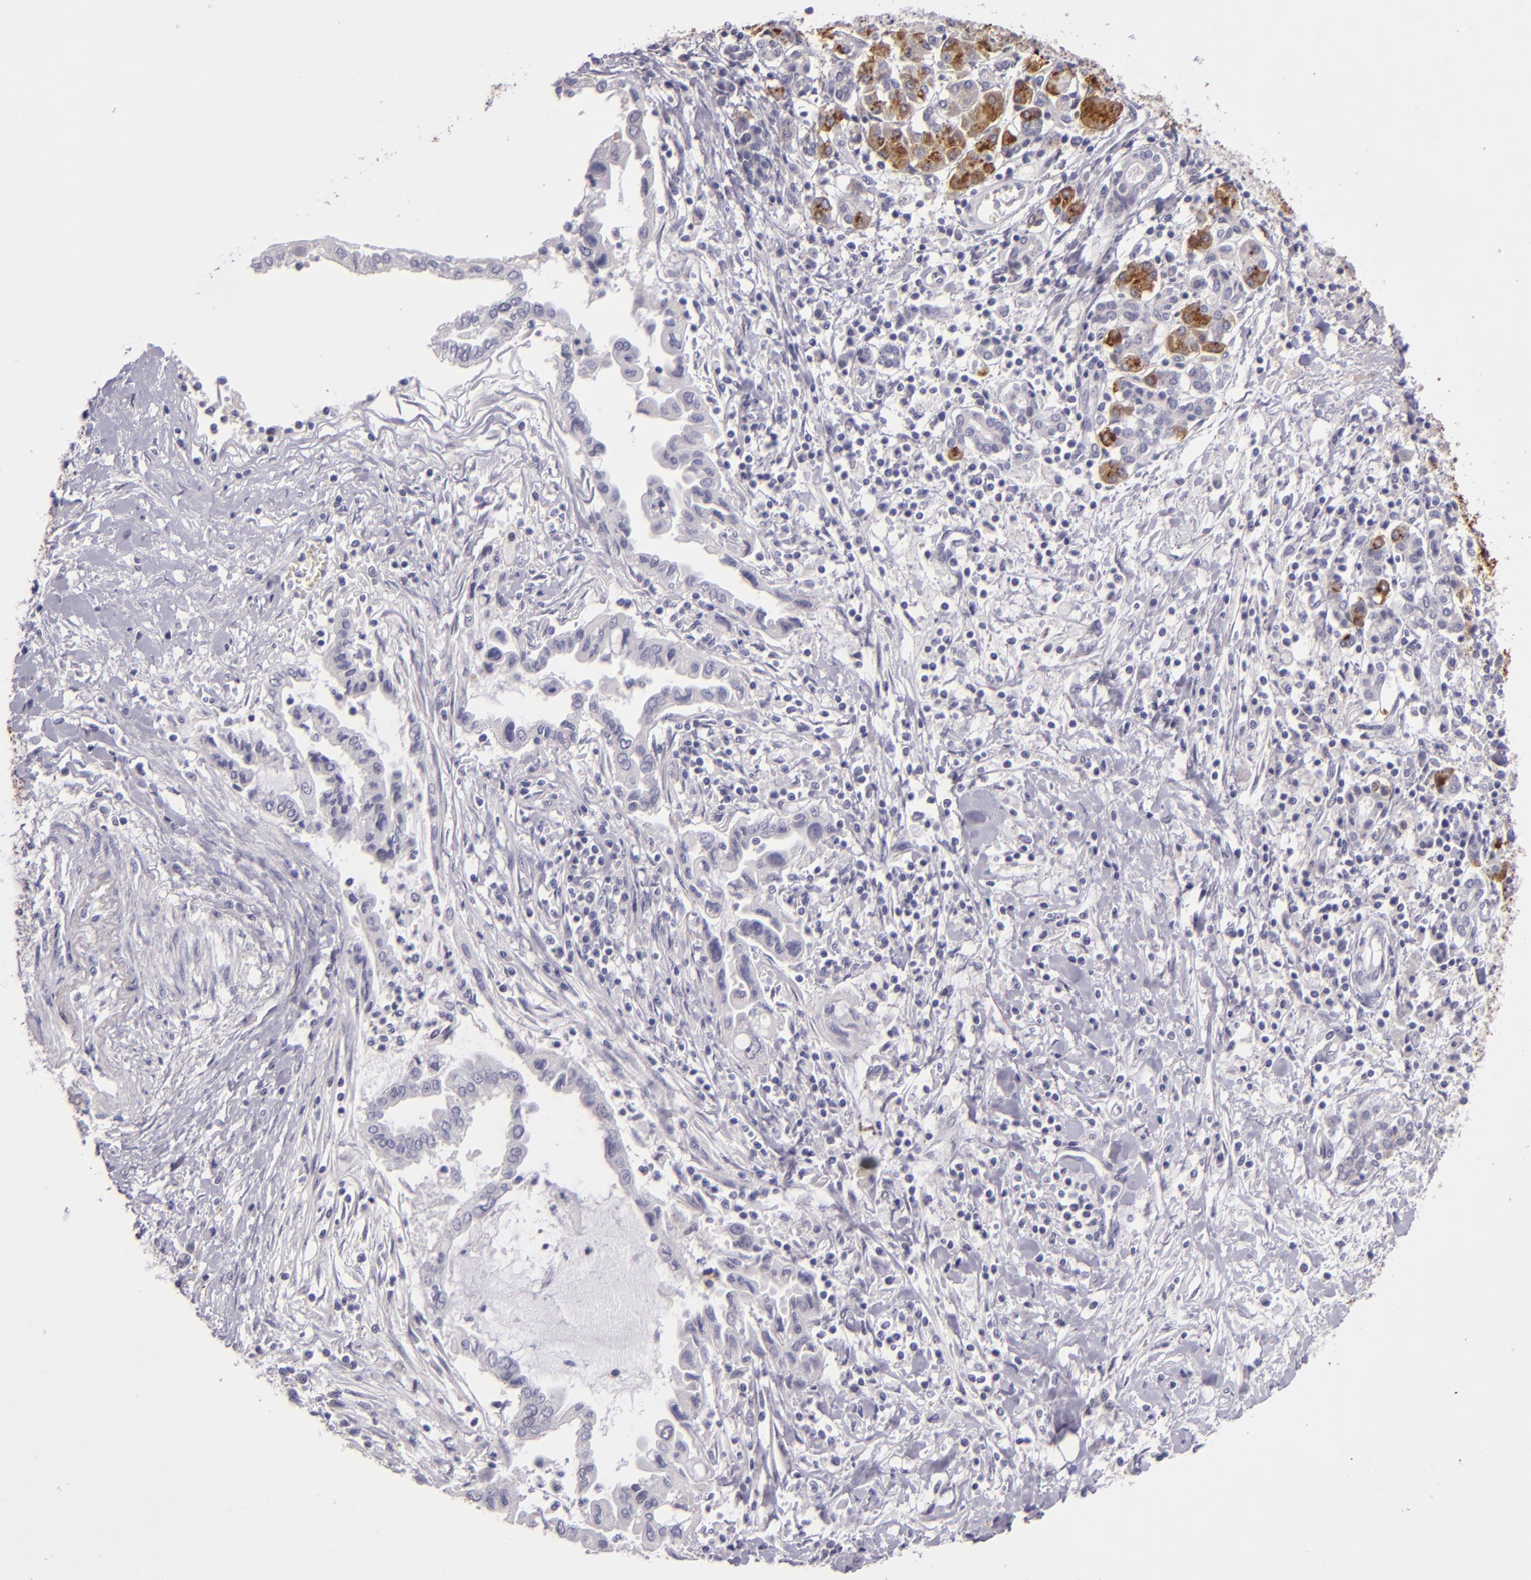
{"staining": {"intensity": "negative", "quantity": "none", "location": "none"}, "tissue": "pancreatic cancer", "cell_type": "Tumor cells", "image_type": "cancer", "snomed": [{"axis": "morphology", "description": "Adenocarcinoma, NOS"}, {"axis": "topography", "description": "Pancreas"}], "caption": "Image shows no protein staining in tumor cells of adenocarcinoma (pancreatic) tissue.", "gene": "SNCB", "patient": {"sex": "female", "age": 57}}